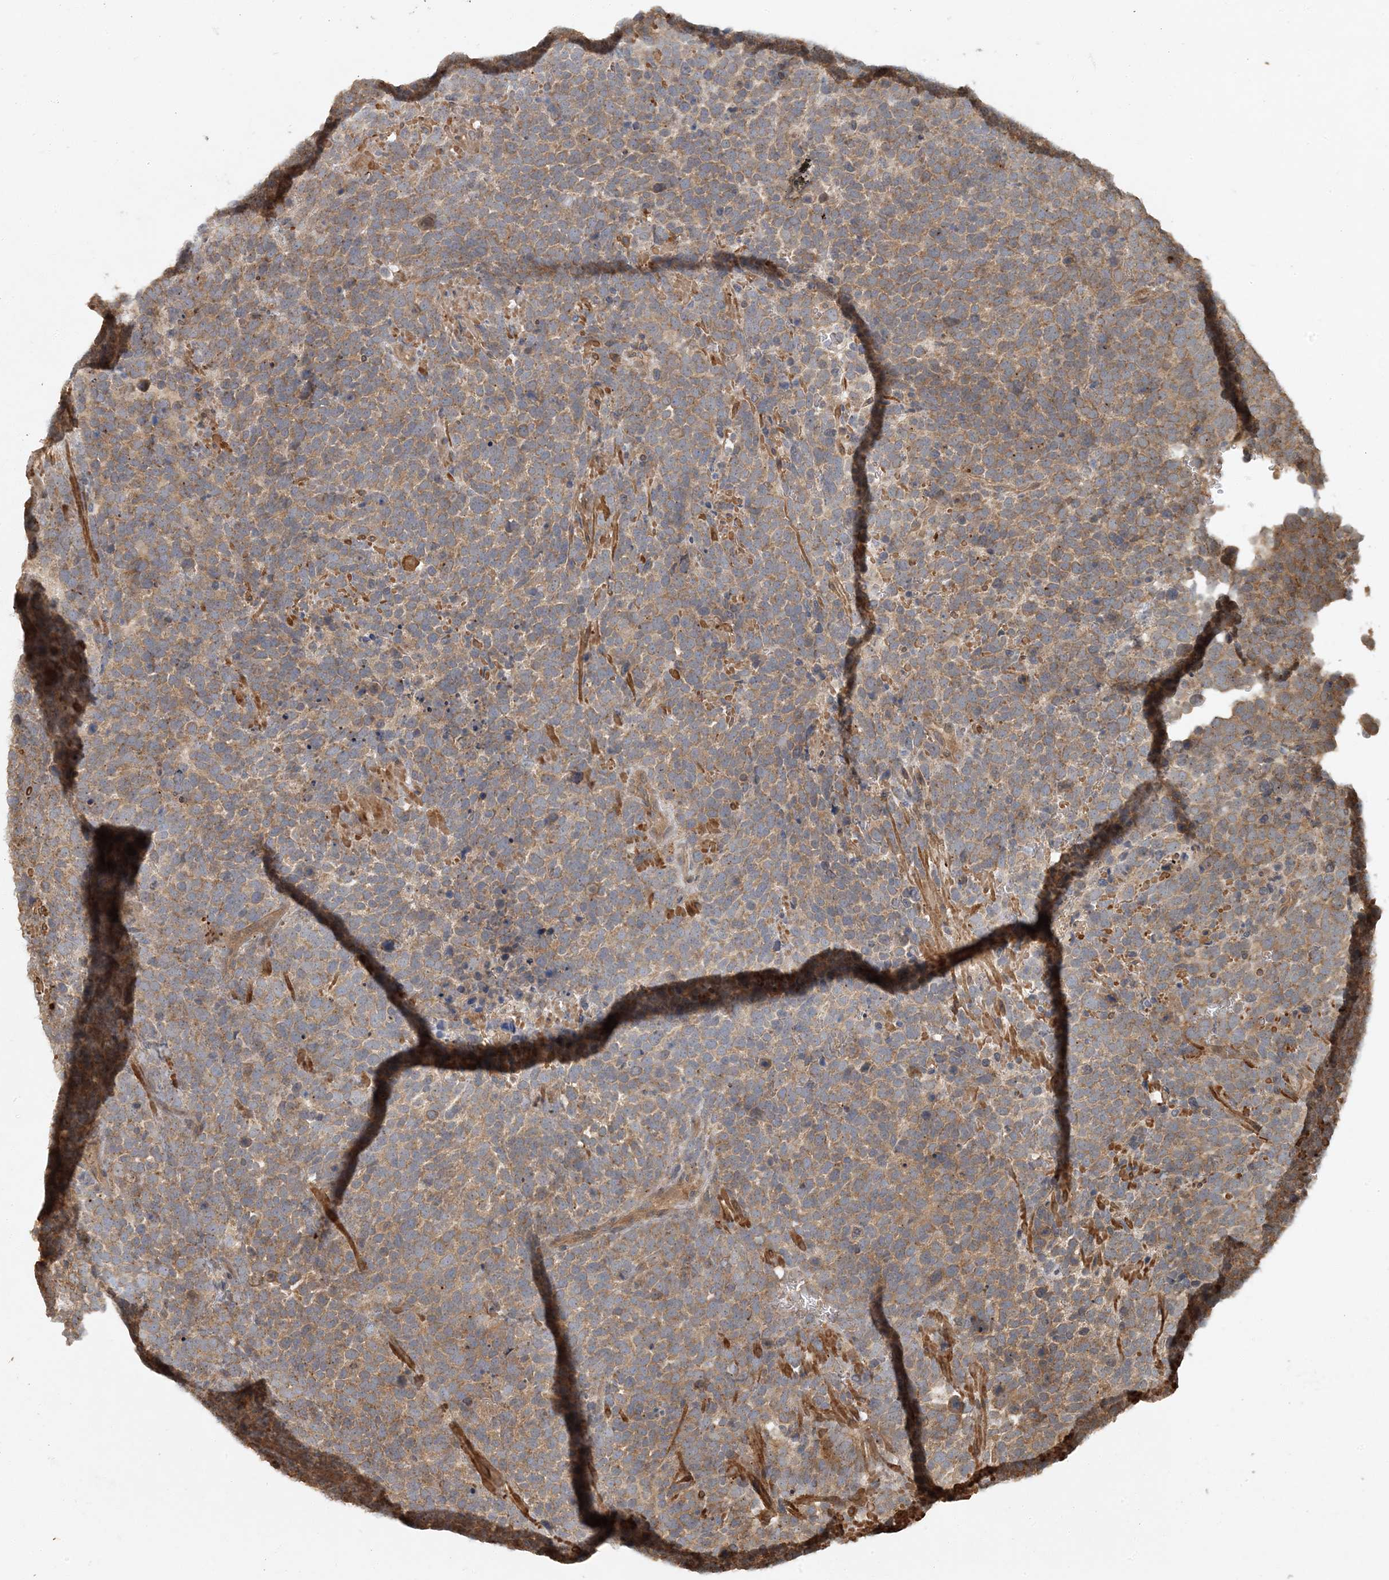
{"staining": {"intensity": "moderate", "quantity": ">75%", "location": "cytoplasmic/membranous"}, "tissue": "urothelial cancer", "cell_type": "Tumor cells", "image_type": "cancer", "snomed": [{"axis": "morphology", "description": "Urothelial carcinoma, High grade"}, {"axis": "topography", "description": "Urinary bladder"}], "caption": "Protein analysis of urothelial carcinoma (high-grade) tissue demonstrates moderate cytoplasmic/membranous expression in about >75% of tumor cells. (DAB (3,3'-diaminobenzidine) IHC with brightfield microscopy, high magnification).", "gene": "AK9", "patient": {"sex": "female", "age": 82}}